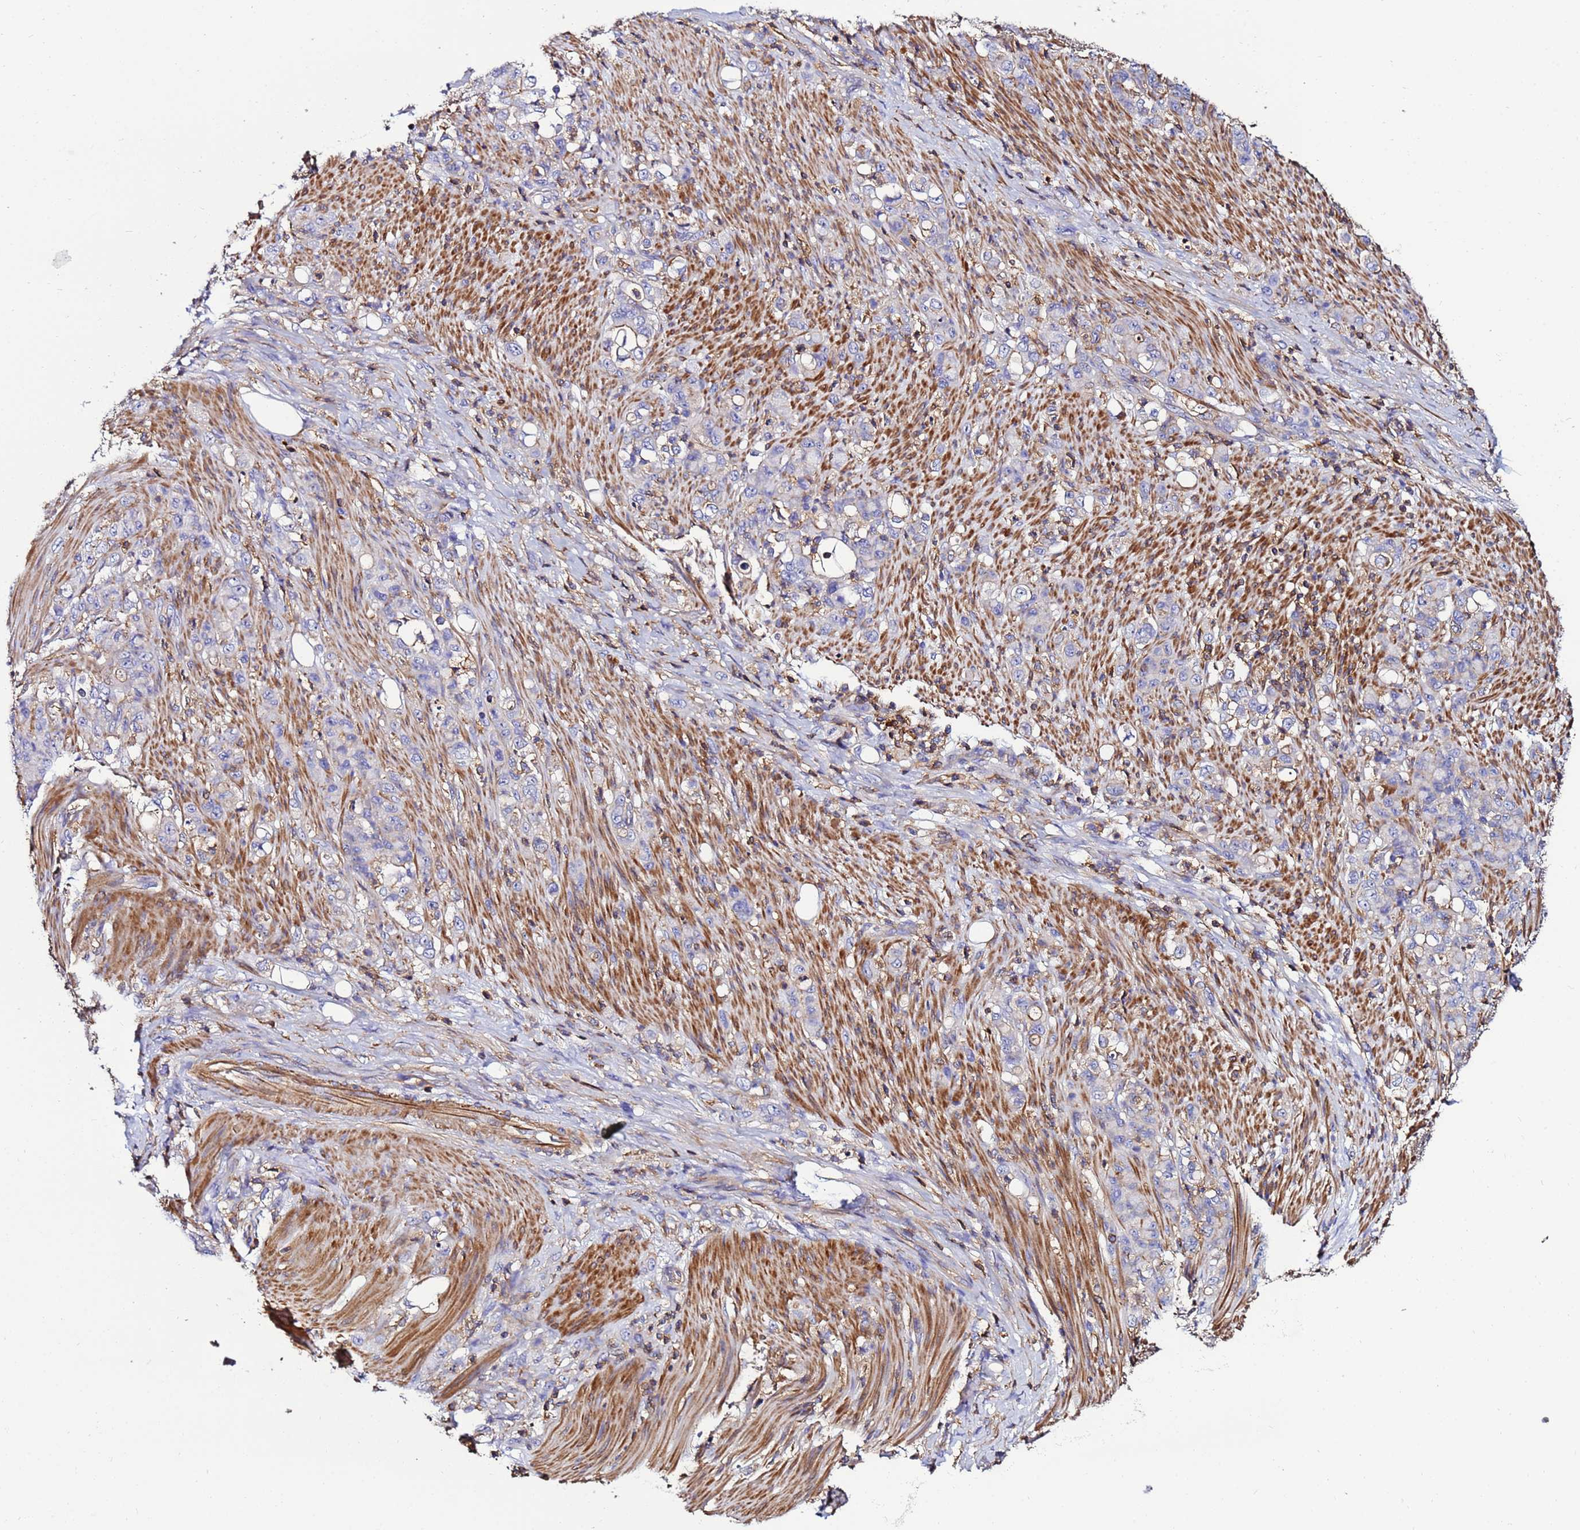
{"staining": {"intensity": "negative", "quantity": "none", "location": "none"}, "tissue": "stomach cancer", "cell_type": "Tumor cells", "image_type": "cancer", "snomed": [{"axis": "morphology", "description": "Normal tissue, NOS"}, {"axis": "morphology", "description": "Adenocarcinoma, NOS"}, {"axis": "topography", "description": "Stomach"}], "caption": "The IHC image has no significant positivity in tumor cells of adenocarcinoma (stomach) tissue.", "gene": "ACTB", "patient": {"sex": "female", "age": 79}}